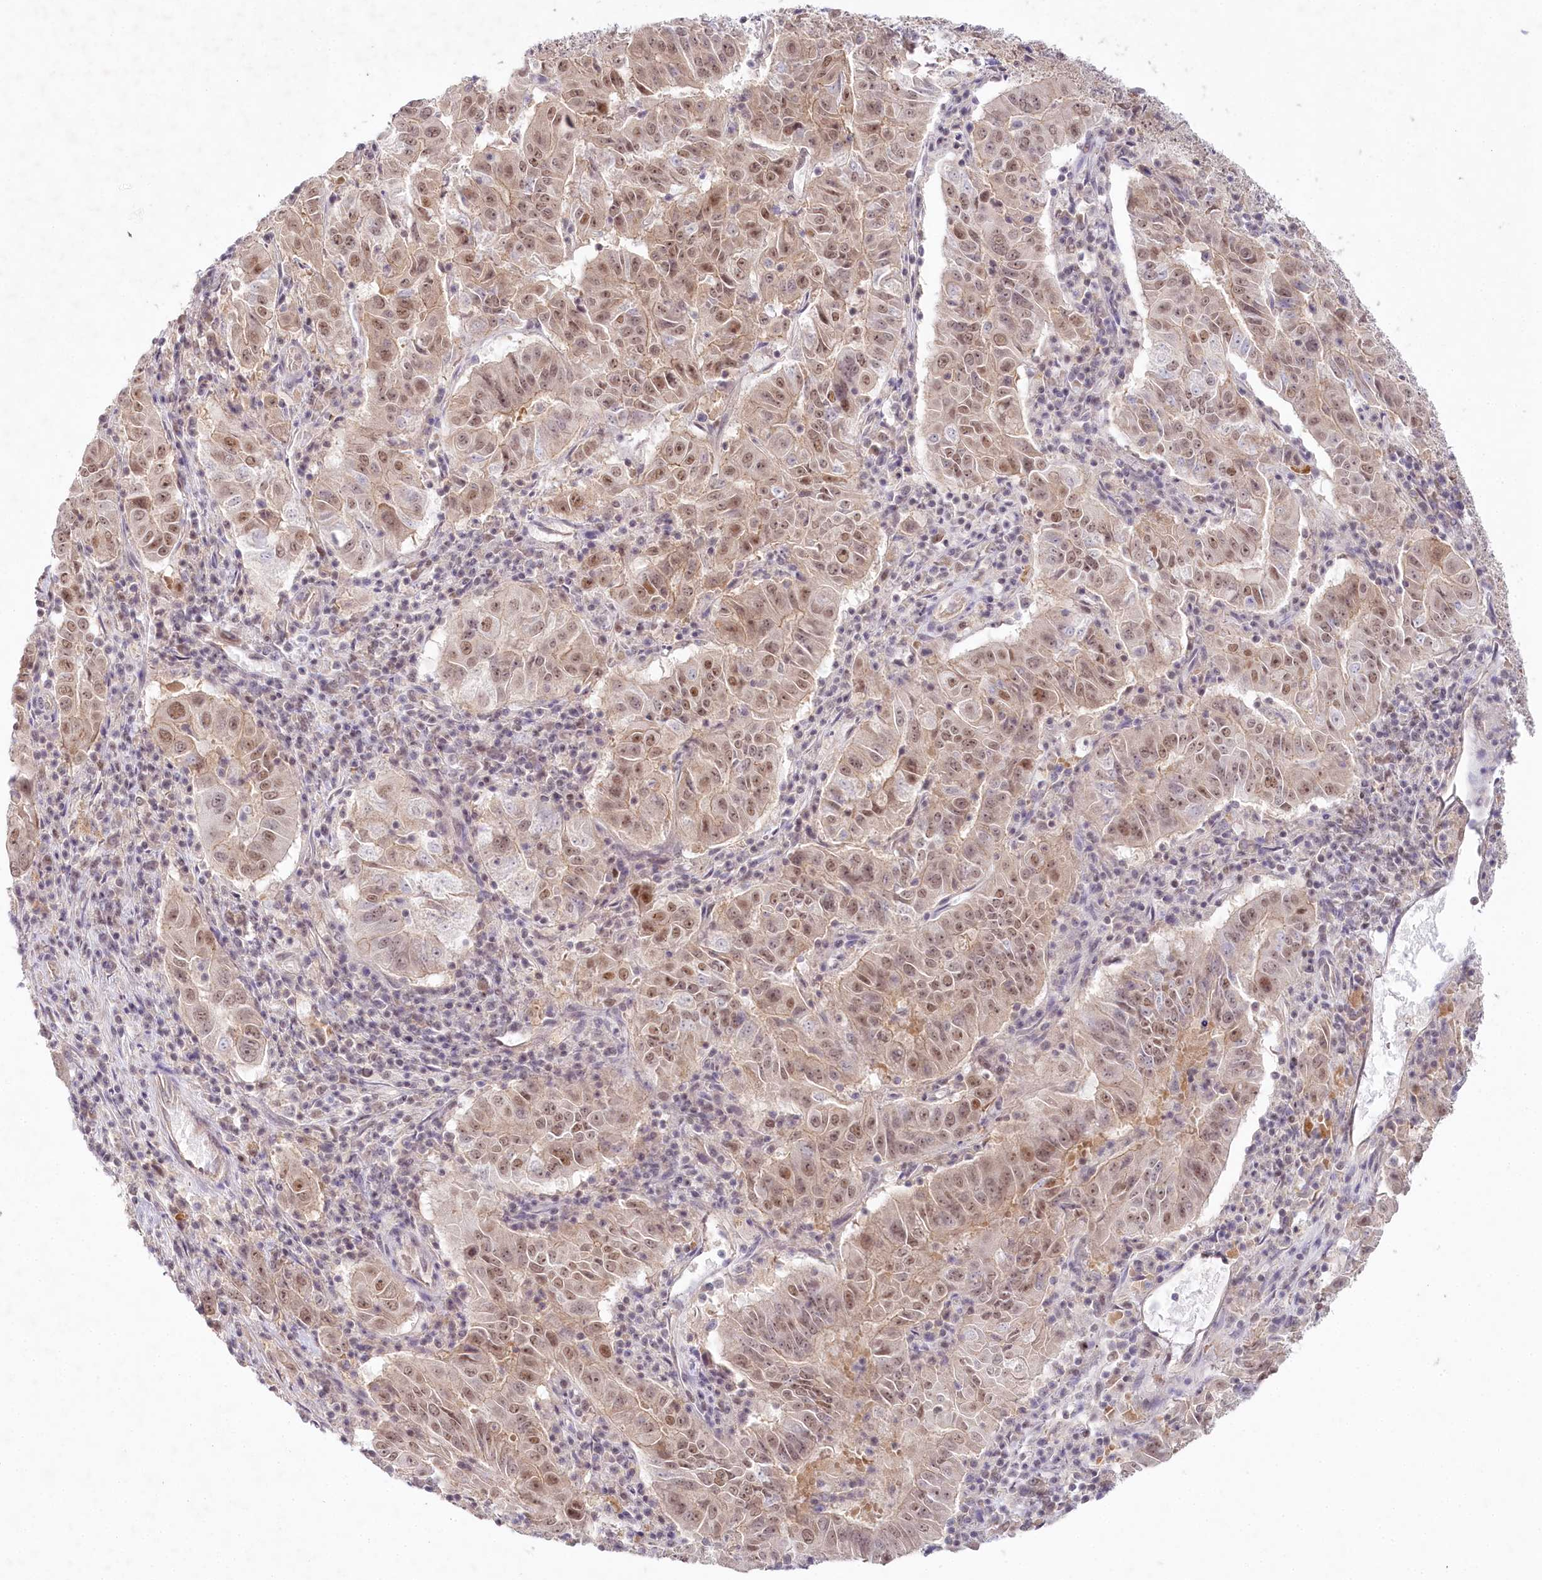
{"staining": {"intensity": "moderate", "quantity": ">75%", "location": "nuclear"}, "tissue": "pancreatic cancer", "cell_type": "Tumor cells", "image_type": "cancer", "snomed": [{"axis": "morphology", "description": "Adenocarcinoma, NOS"}, {"axis": "topography", "description": "Pancreas"}], "caption": "Pancreatic cancer stained for a protein (brown) reveals moderate nuclear positive staining in about >75% of tumor cells.", "gene": "AMTN", "patient": {"sex": "male", "age": 63}}